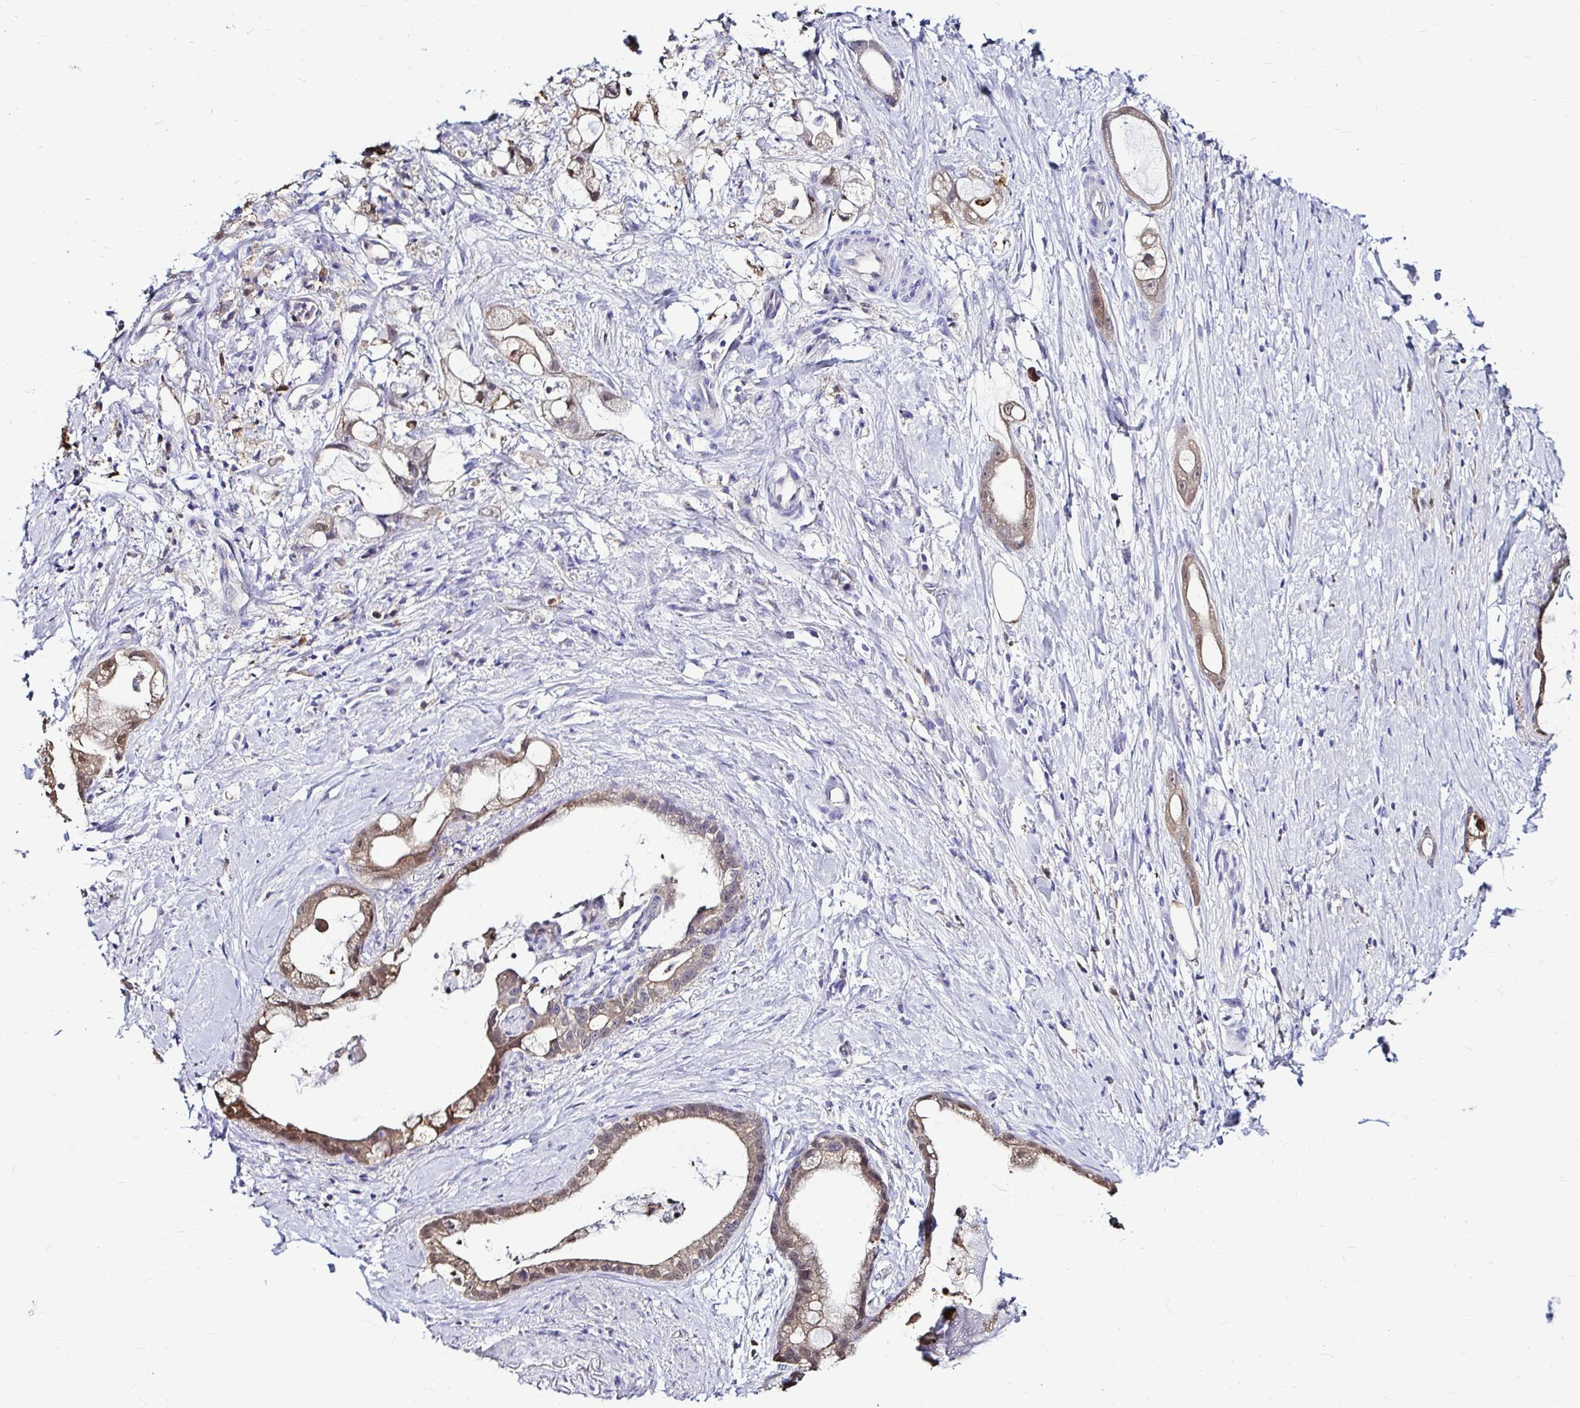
{"staining": {"intensity": "weak", "quantity": "25%-75%", "location": "cytoplasmic/membranous,nuclear"}, "tissue": "stomach cancer", "cell_type": "Tumor cells", "image_type": "cancer", "snomed": [{"axis": "morphology", "description": "Adenocarcinoma, NOS"}, {"axis": "topography", "description": "Stomach"}], "caption": "Stomach adenocarcinoma was stained to show a protein in brown. There is low levels of weak cytoplasmic/membranous and nuclear expression in approximately 25%-75% of tumor cells.", "gene": "IDH1", "patient": {"sex": "male", "age": 55}}